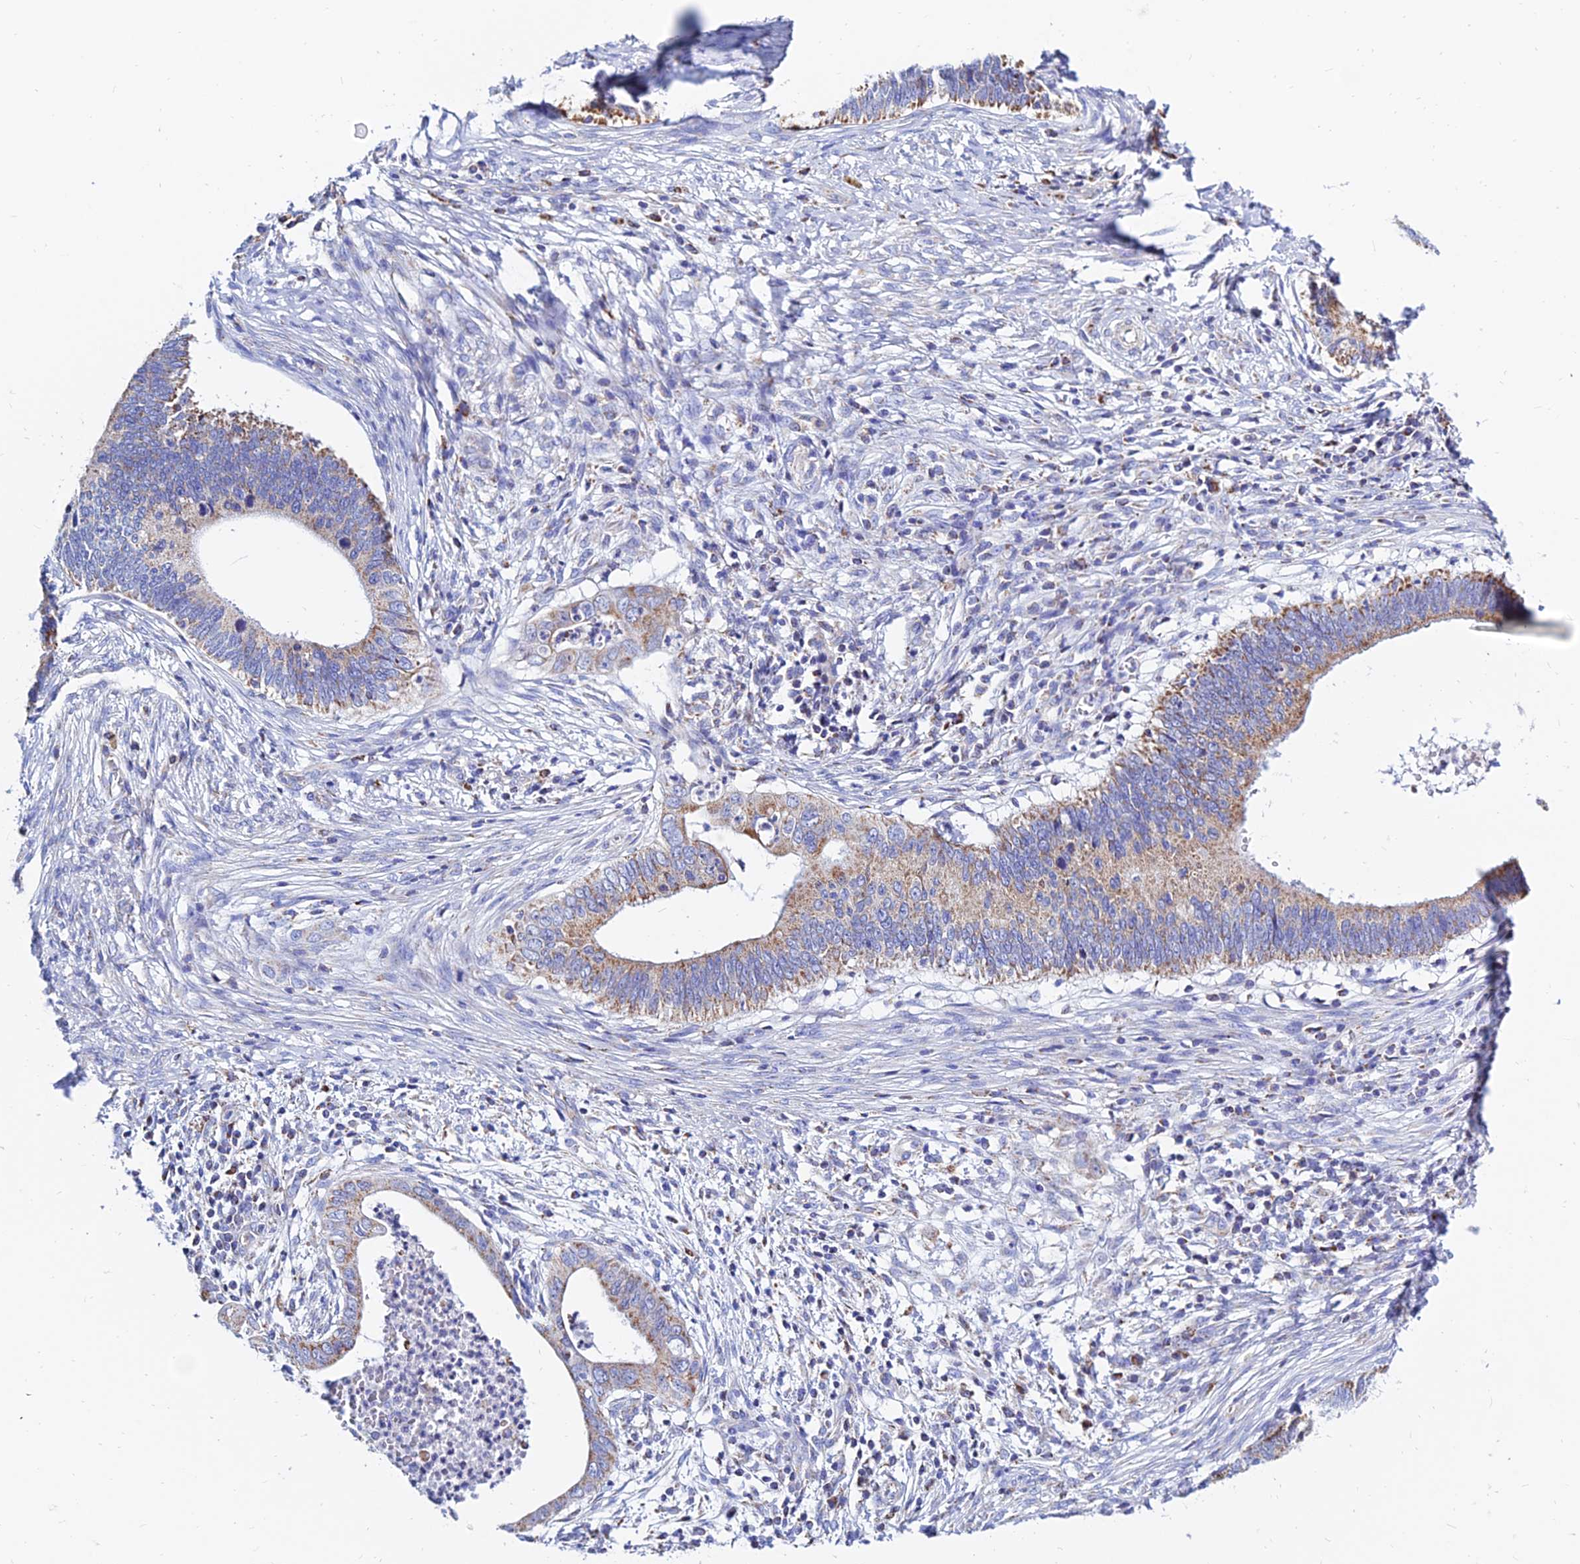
{"staining": {"intensity": "moderate", "quantity": "25%-75%", "location": "cytoplasmic/membranous"}, "tissue": "cervical cancer", "cell_type": "Tumor cells", "image_type": "cancer", "snomed": [{"axis": "morphology", "description": "Adenocarcinoma, NOS"}, {"axis": "topography", "description": "Cervix"}], "caption": "Immunohistochemical staining of cervical cancer (adenocarcinoma) demonstrates medium levels of moderate cytoplasmic/membranous protein positivity in about 25%-75% of tumor cells.", "gene": "MGST1", "patient": {"sex": "female", "age": 42}}